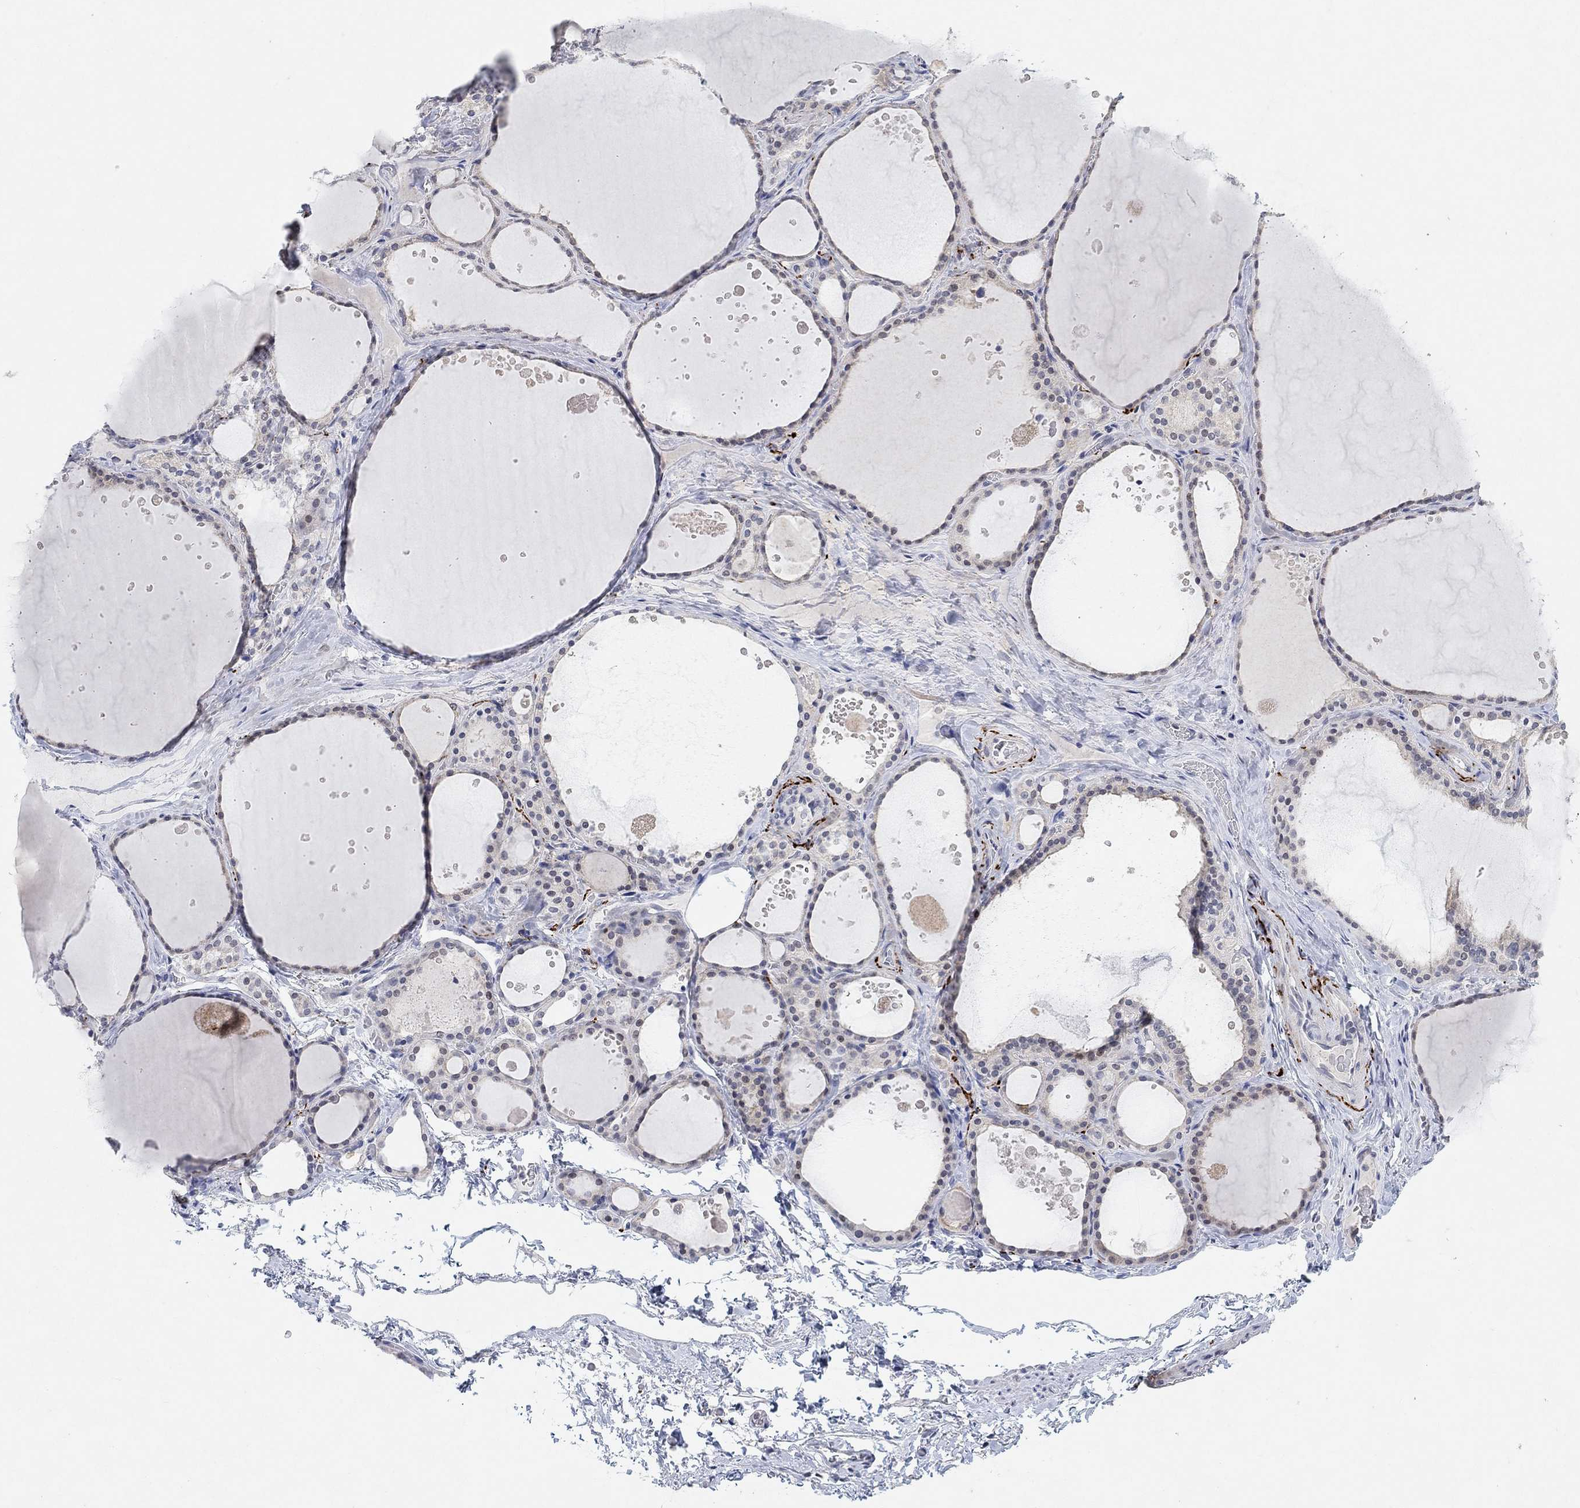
{"staining": {"intensity": "weak", "quantity": "<25%", "location": "cytoplasmic/membranous"}, "tissue": "thyroid gland", "cell_type": "Glandular cells", "image_type": "normal", "snomed": [{"axis": "morphology", "description": "Normal tissue, NOS"}, {"axis": "topography", "description": "Thyroid gland"}], "caption": "Glandular cells show no significant protein positivity in unremarkable thyroid gland. (DAB immunohistochemistry (IHC), high magnification).", "gene": "VAT1L", "patient": {"sex": "male", "age": 63}}